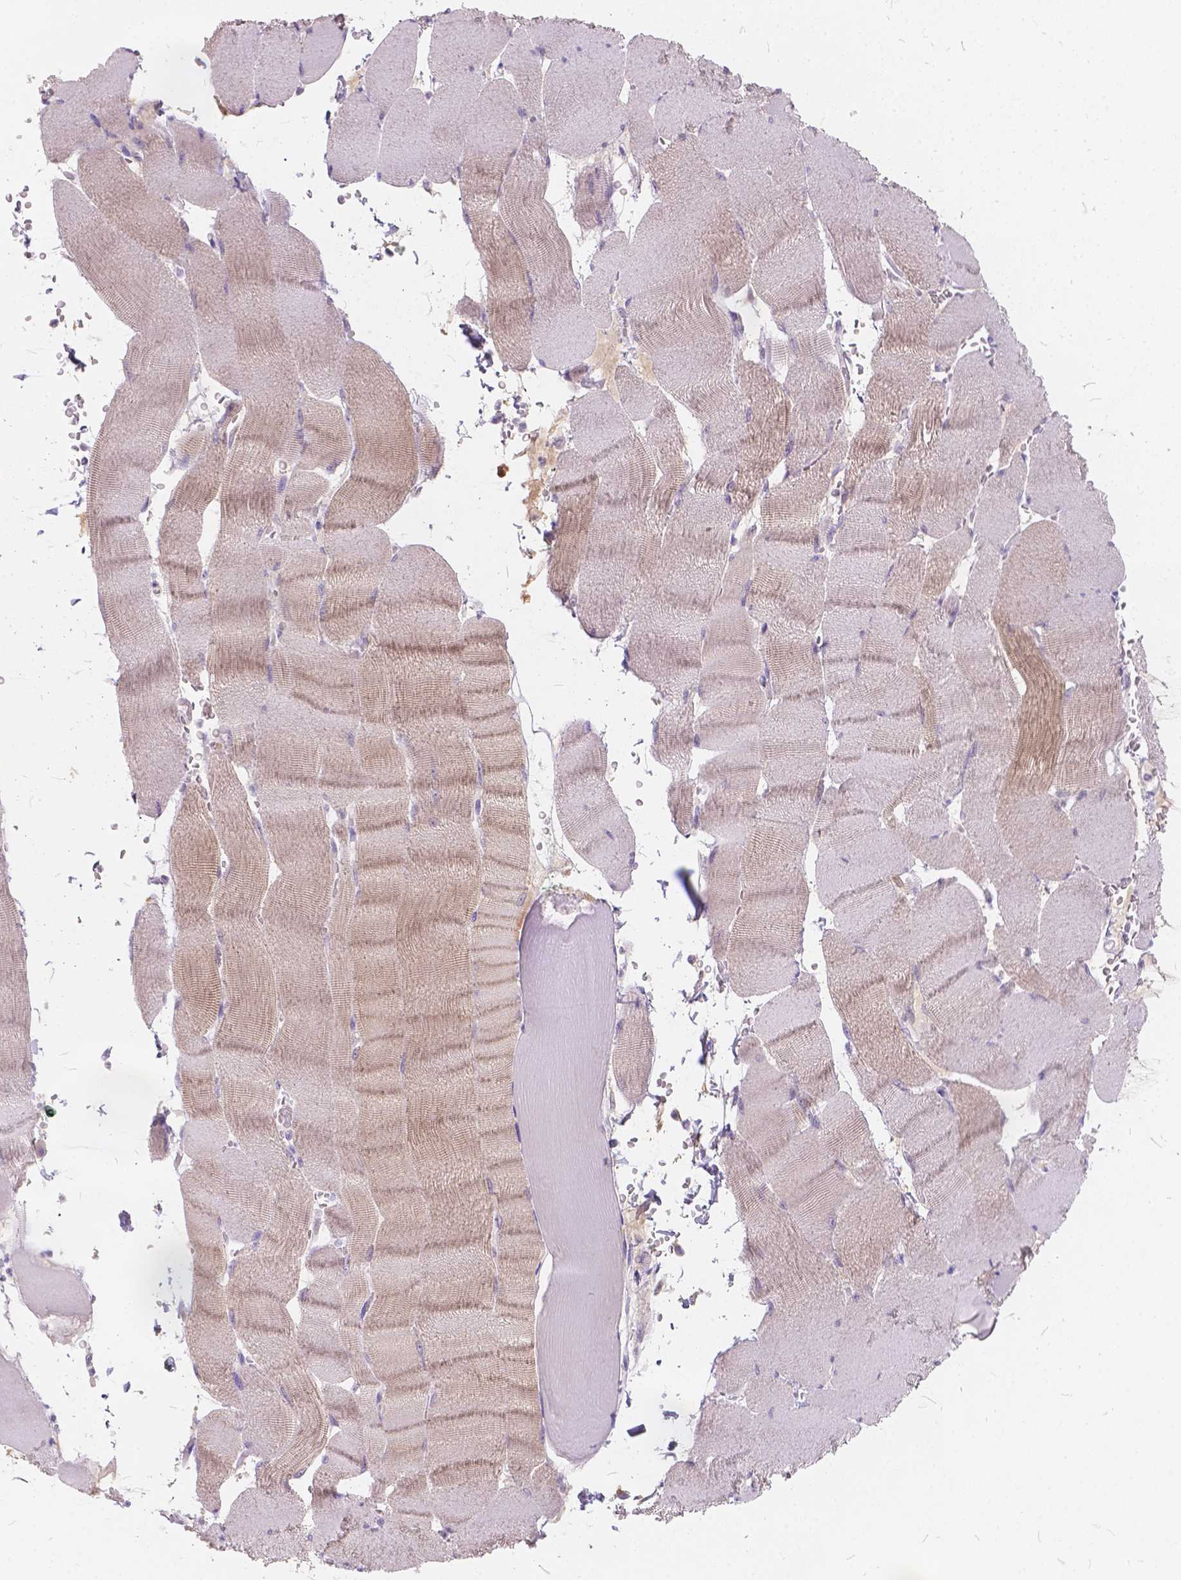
{"staining": {"intensity": "negative", "quantity": "none", "location": "none"}, "tissue": "skeletal muscle", "cell_type": "Myocytes", "image_type": "normal", "snomed": [{"axis": "morphology", "description": "Normal tissue, NOS"}, {"axis": "topography", "description": "Skeletal muscle"}], "caption": "This is a histopathology image of immunohistochemistry staining of normal skeletal muscle, which shows no positivity in myocytes. (Immunohistochemistry (ihc), brightfield microscopy, high magnification).", "gene": "PEX11G", "patient": {"sex": "male", "age": 56}}